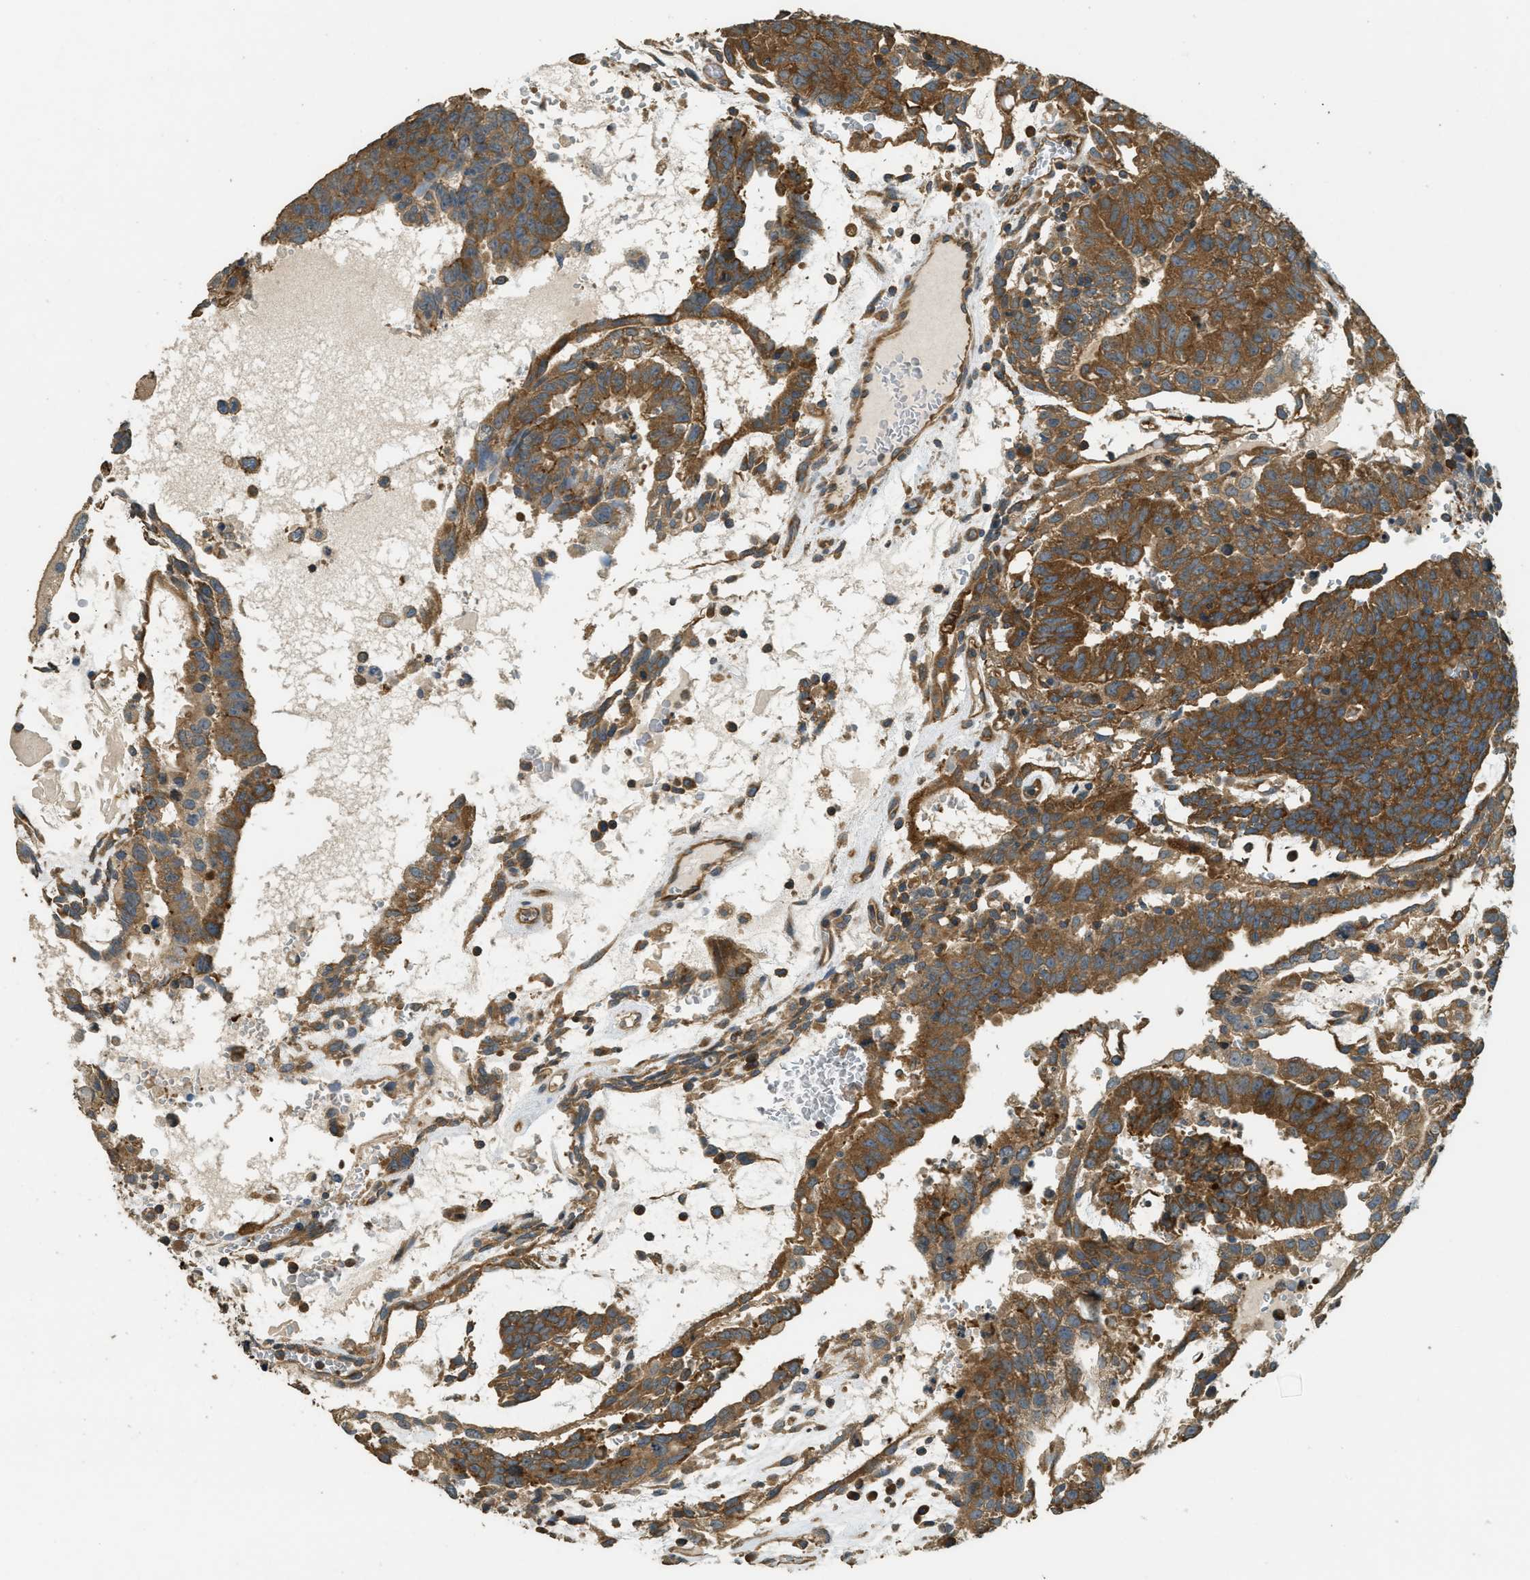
{"staining": {"intensity": "strong", "quantity": ">75%", "location": "cytoplasmic/membranous"}, "tissue": "testis cancer", "cell_type": "Tumor cells", "image_type": "cancer", "snomed": [{"axis": "morphology", "description": "Seminoma, NOS"}, {"axis": "morphology", "description": "Carcinoma, Embryonal, NOS"}, {"axis": "topography", "description": "Testis"}], "caption": "The immunohistochemical stain labels strong cytoplasmic/membranous positivity in tumor cells of testis cancer tissue.", "gene": "MARS1", "patient": {"sex": "male", "age": 52}}